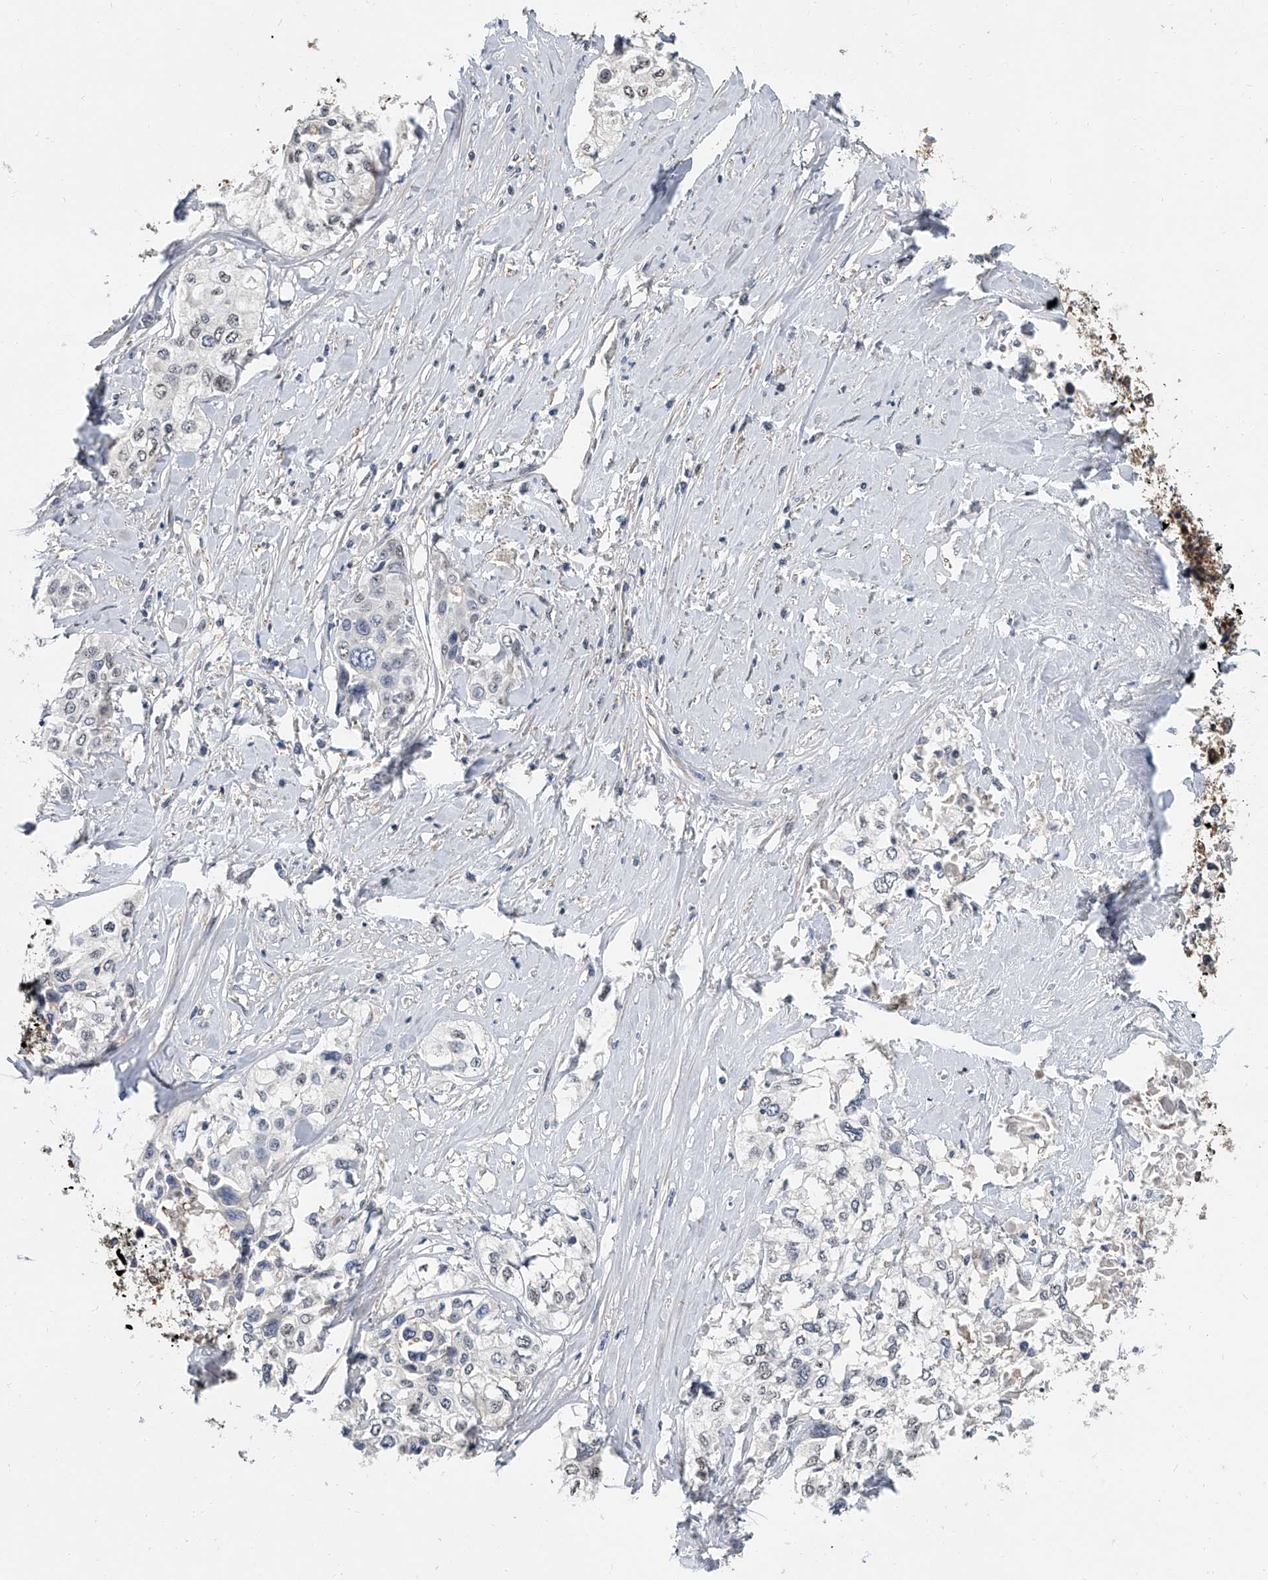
{"staining": {"intensity": "weak", "quantity": "<25%", "location": "nuclear"}, "tissue": "cervical cancer", "cell_type": "Tumor cells", "image_type": "cancer", "snomed": [{"axis": "morphology", "description": "Squamous cell carcinoma, NOS"}, {"axis": "topography", "description": "Cervix"}], "caption": "The IHC photomicrograph has no significant positivity in tumor cells of cervical cancer (squamous cell carcinoma) tissue.", "gene": "CD200", "patient": {"sex": "female", "age": 31}}